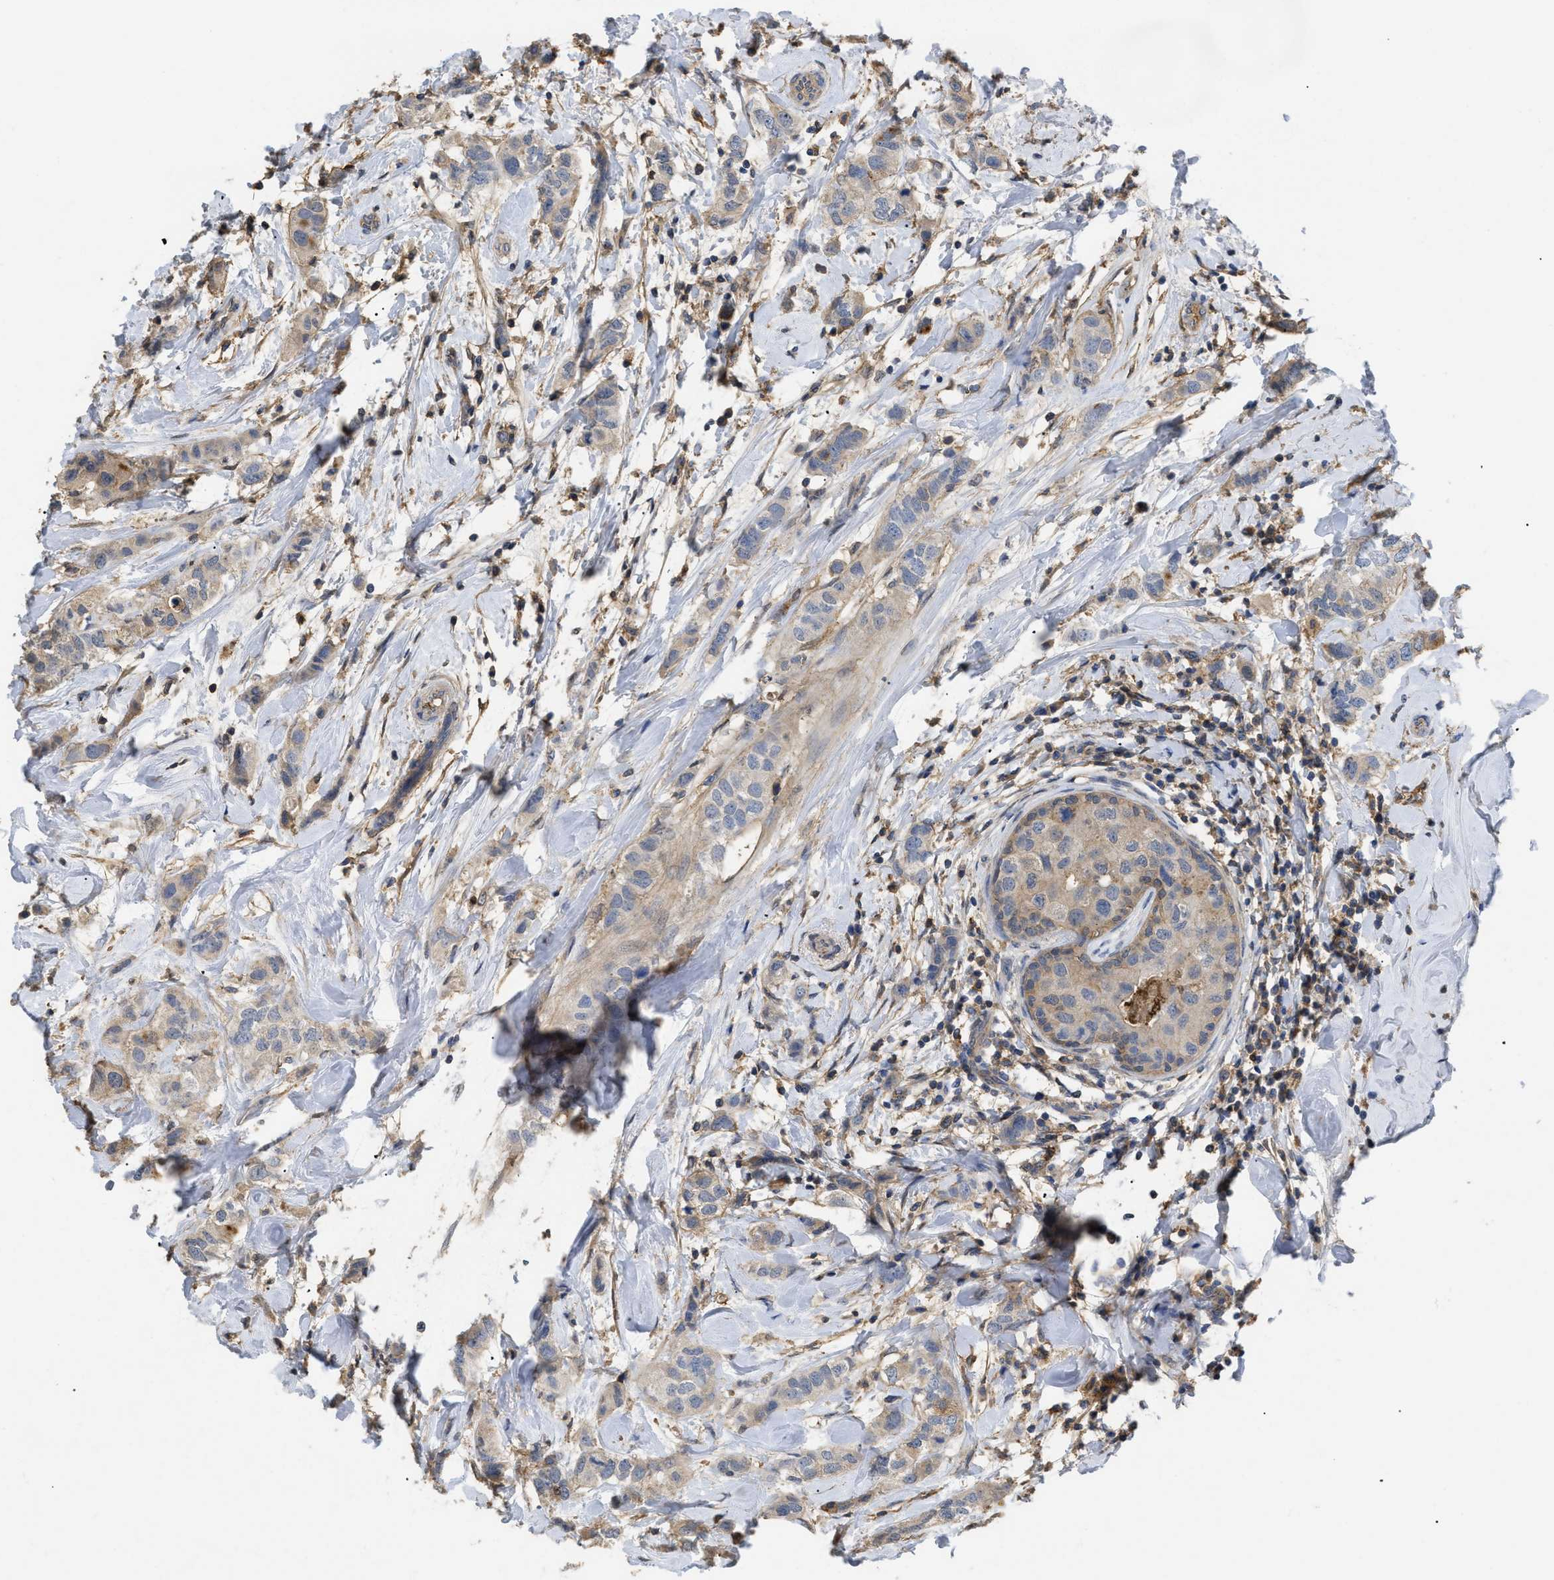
{"staining": {"intensity": "weak", "quantity": "25%-75%", "location": "cytoplasmic/membranous"}, "tissue": "breast cancer", "cell_type": "Tumor cells", "image_type": "cancer", "snomed": [{"axis": "morphology", "description": "Duct carcinoma"}, {"axis": "topography", "description": "Breast"}], "caption": "Protein analysis of breast cancer (infiltrating ductal carcinoma) tissue reveals weak cytoplasmic/membranous positivity in approximately 25%-75% of tumor cells.", "gene": "ANXA4", "patient": {"sex": "female", "age": 50}}